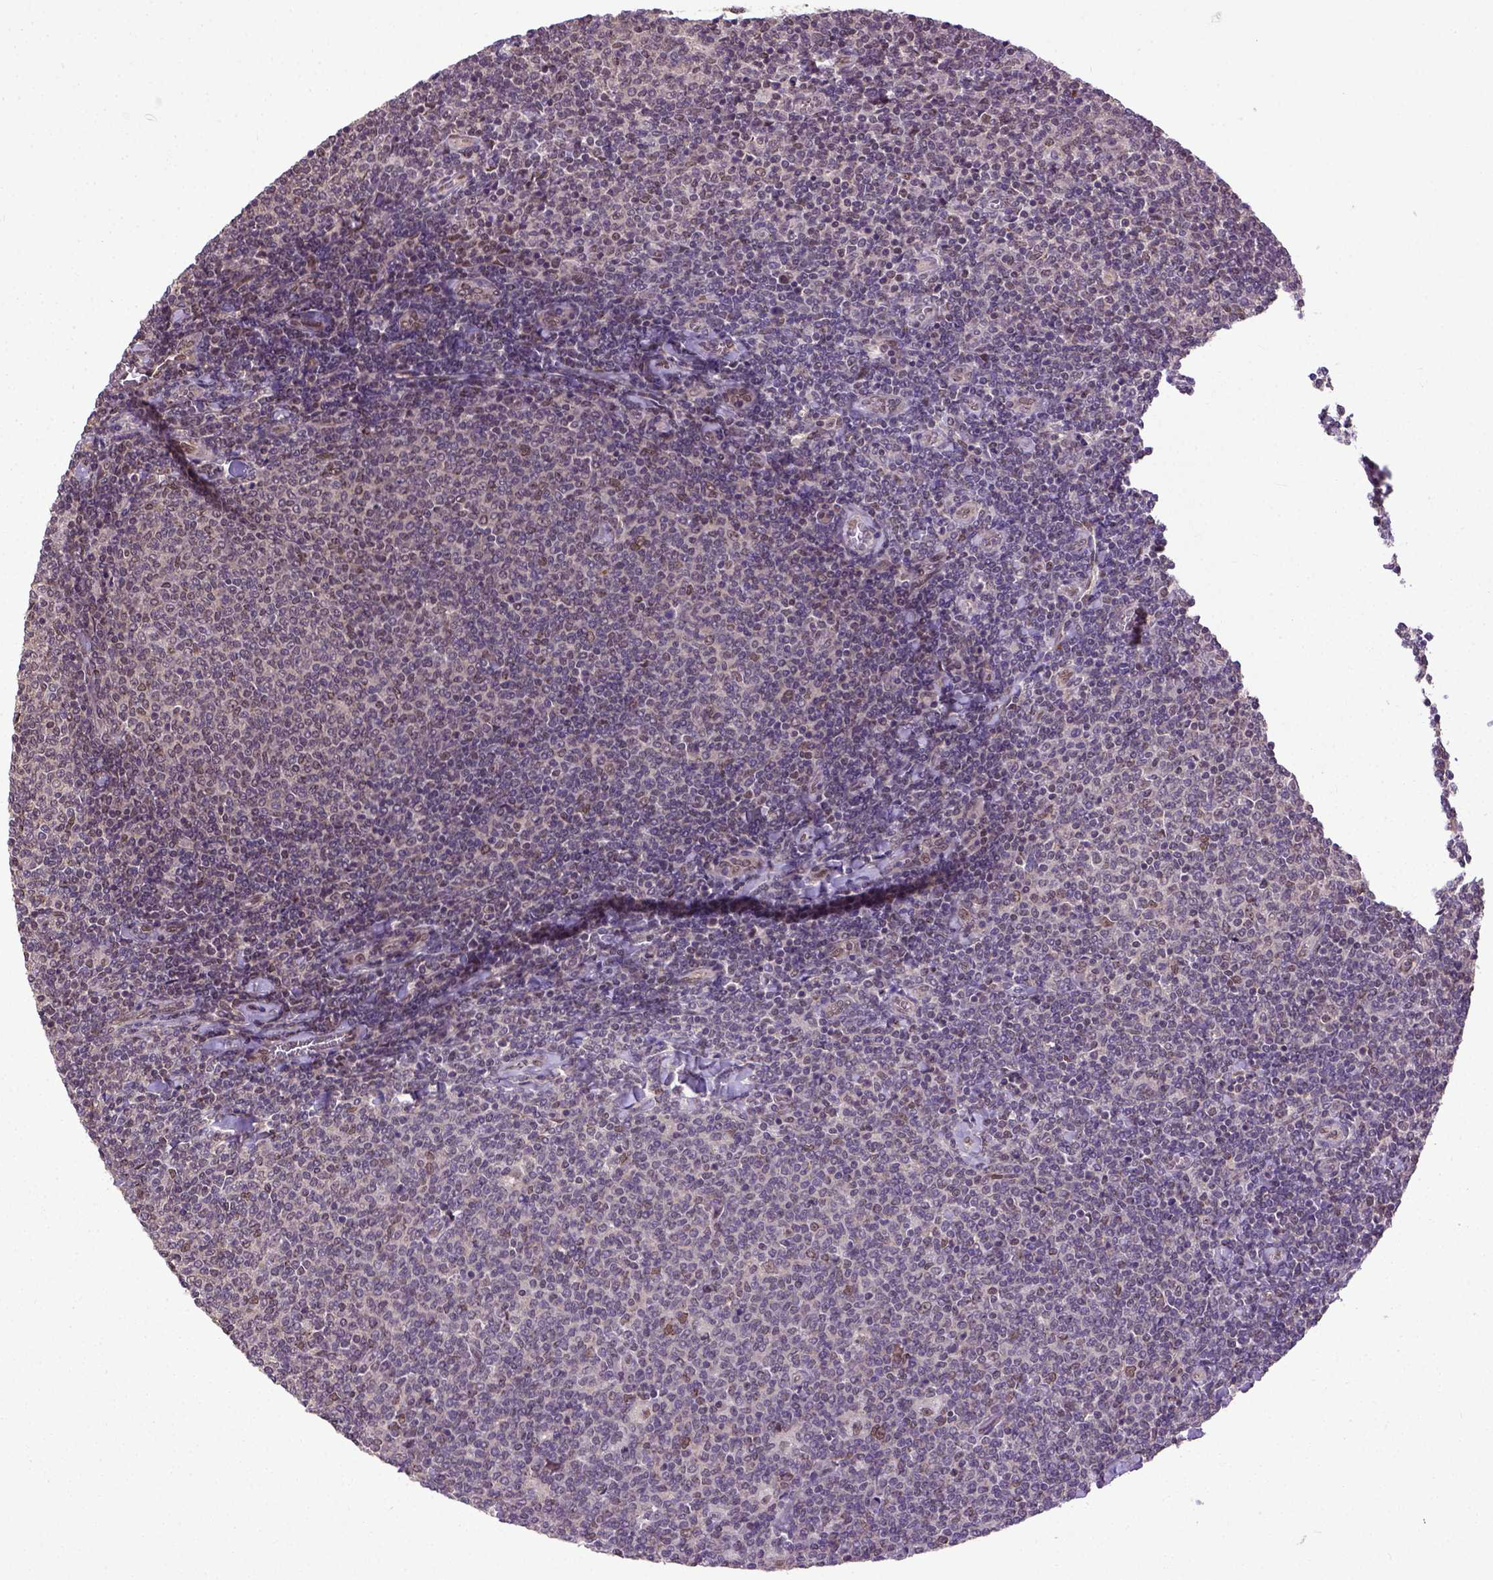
{"staining": {"intensity": "moderate", "quantity": "25%-75%", "location": "nuclear"}, "tissue": "lymphoma", "cell_type": "Tumor cells", "image_type": "cancer", "snomed": [{"axis": "morphology", "description": "Malignant lymphoma, non-Hodgkin's type, Low grade"}, {"axis": "topography", "description": "Lymph node"}], "caption": "Tumor cells reveal medium levels of moderate nuclear expression in approximately 25%-75% of cells in lymphoma.", "gene": "UBA3", "patient": {"sex": "male", "age": 52}}